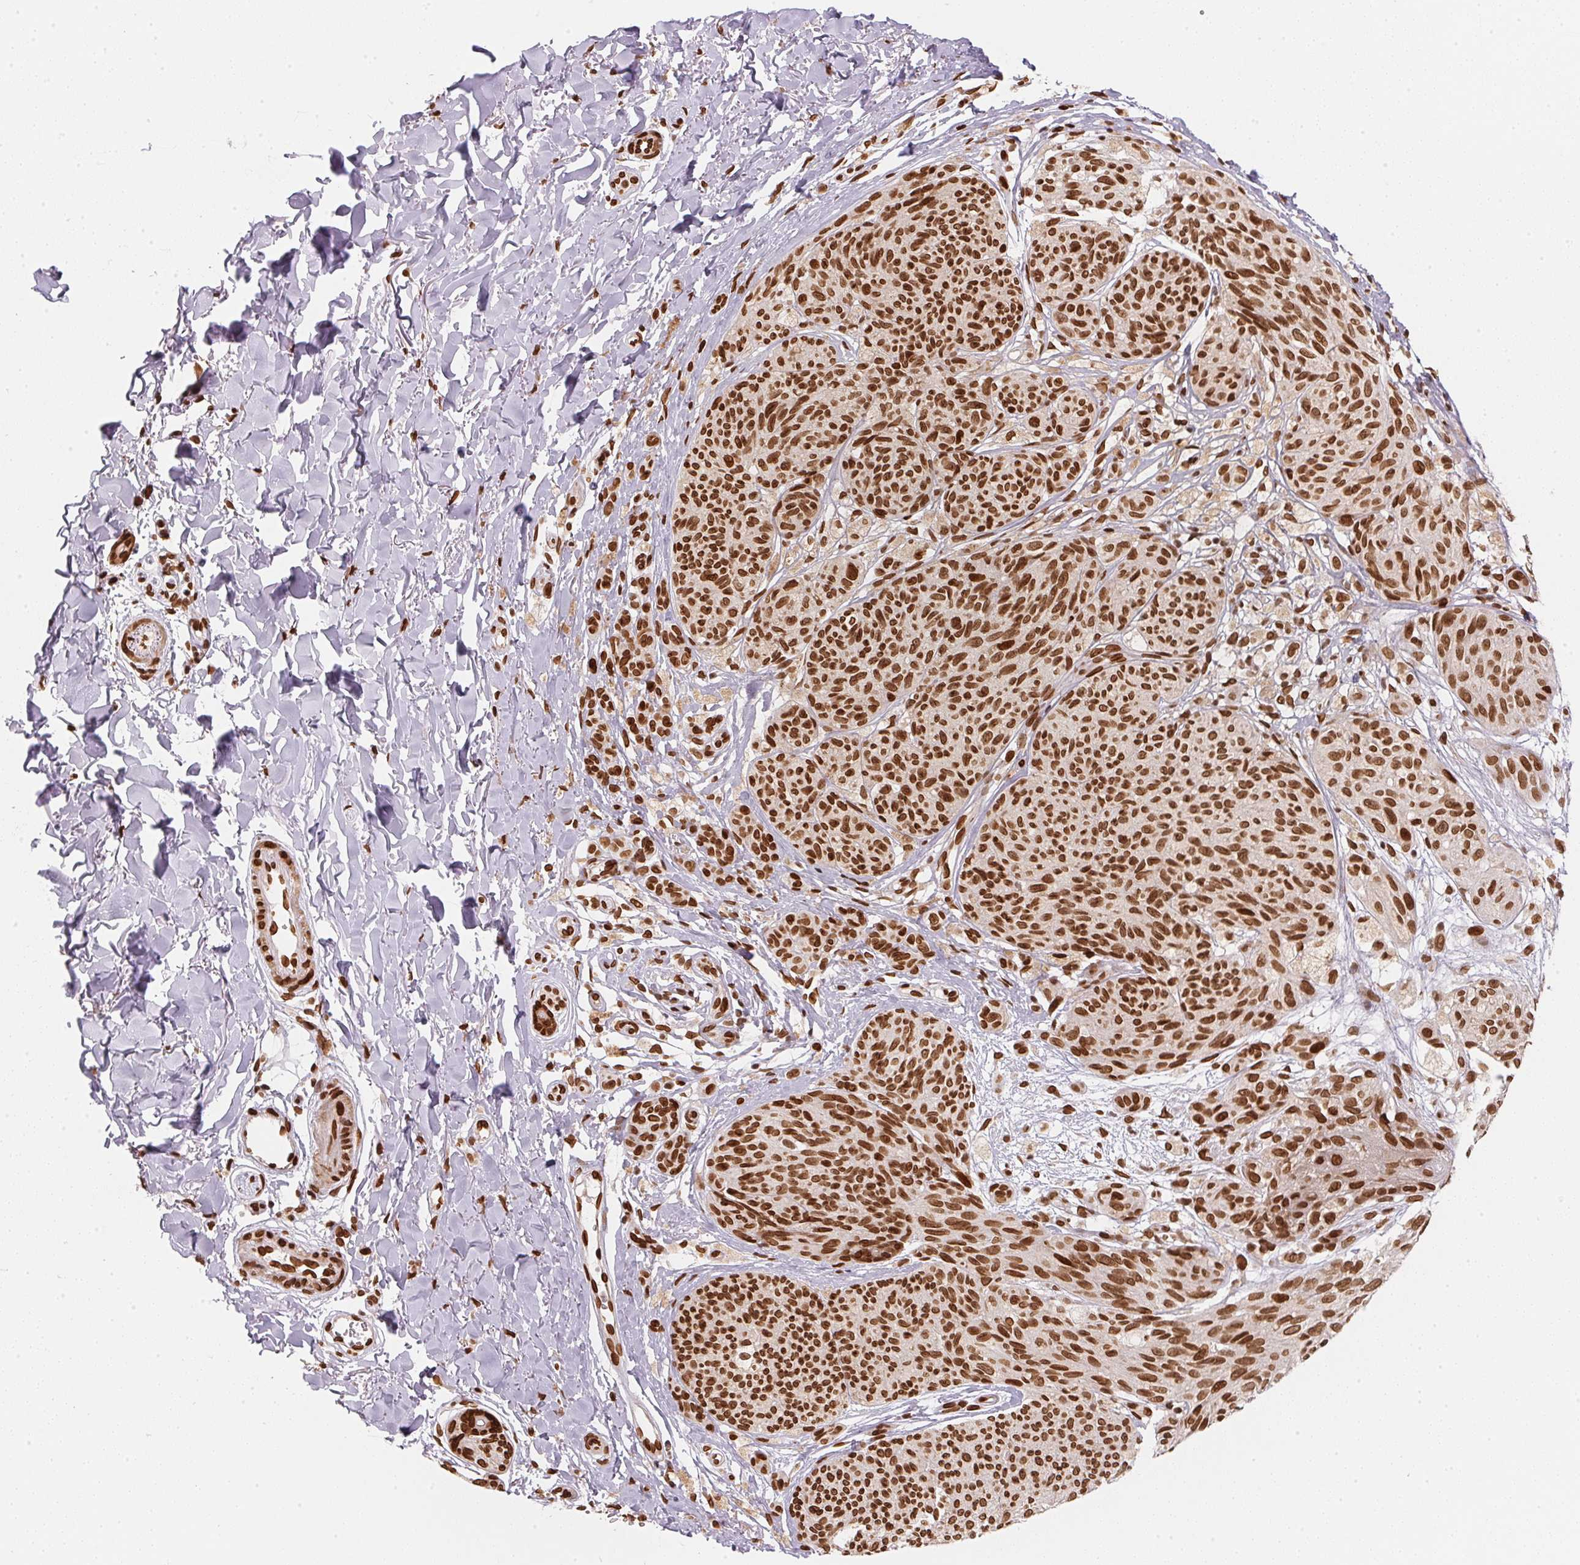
{"staining": {"intensity": "strong", "quantity": ">75%", "location": "nuclear"}, "tissue": "melanoma", "cell_type": "Tumor cells", "image_type": "cancer", "snomed": [{"axis": "morphology", "description": "Malignant melanoma, NOS"}, {"axis": "topography", "description": "Skin"}], "caption": "Strong nuclear protein staining is present in approximately >75% of tumor cells in malignant melanoma. (IHC, brightfield microscopy, high magnification).", "gene": "SAP30BP", "patient": {"sex": "female", "age": 87}}